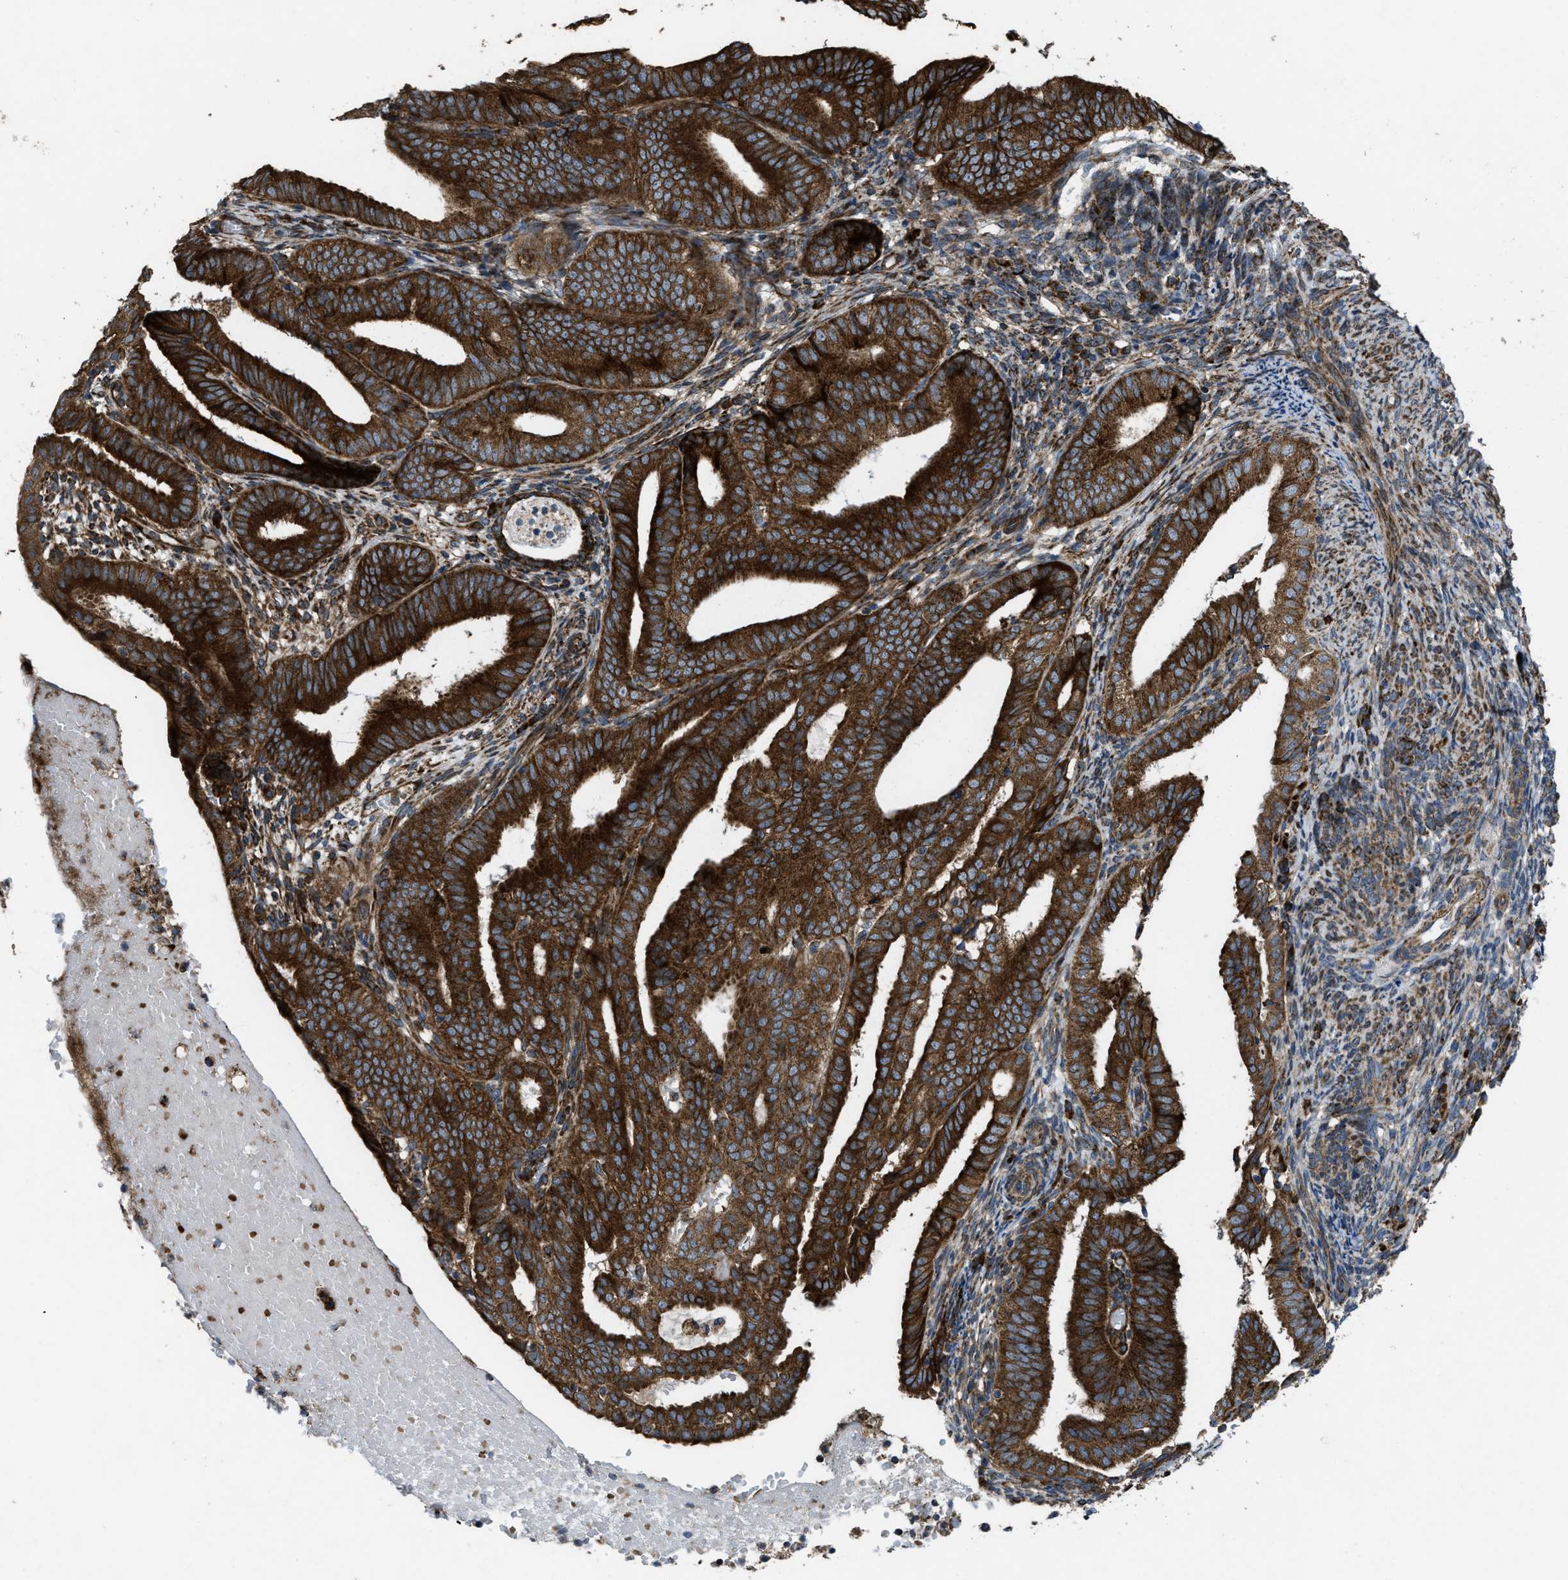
{"staining": {"intensity": "strong", "quantity": ">75%", "location": "cytoplasmic/membranous"}, "tissue": "endometrial cancer", "cell_type": "Tumor cells", "image_type": "cancer", "snomed": [{"axis": "morphology", "description": "Adenocarcinoma, NOS"}, {"axis": "topography", "description": "Endometrium"}], "caption": "Endometrial adenocarcinoma stained with immunohistochemistry (IHC) displays strong cytoplasmic/membranous staining in approximately >75% of tumor cells.", "gene": "PER3", "patient": {"sex": "female", "age": 58}}